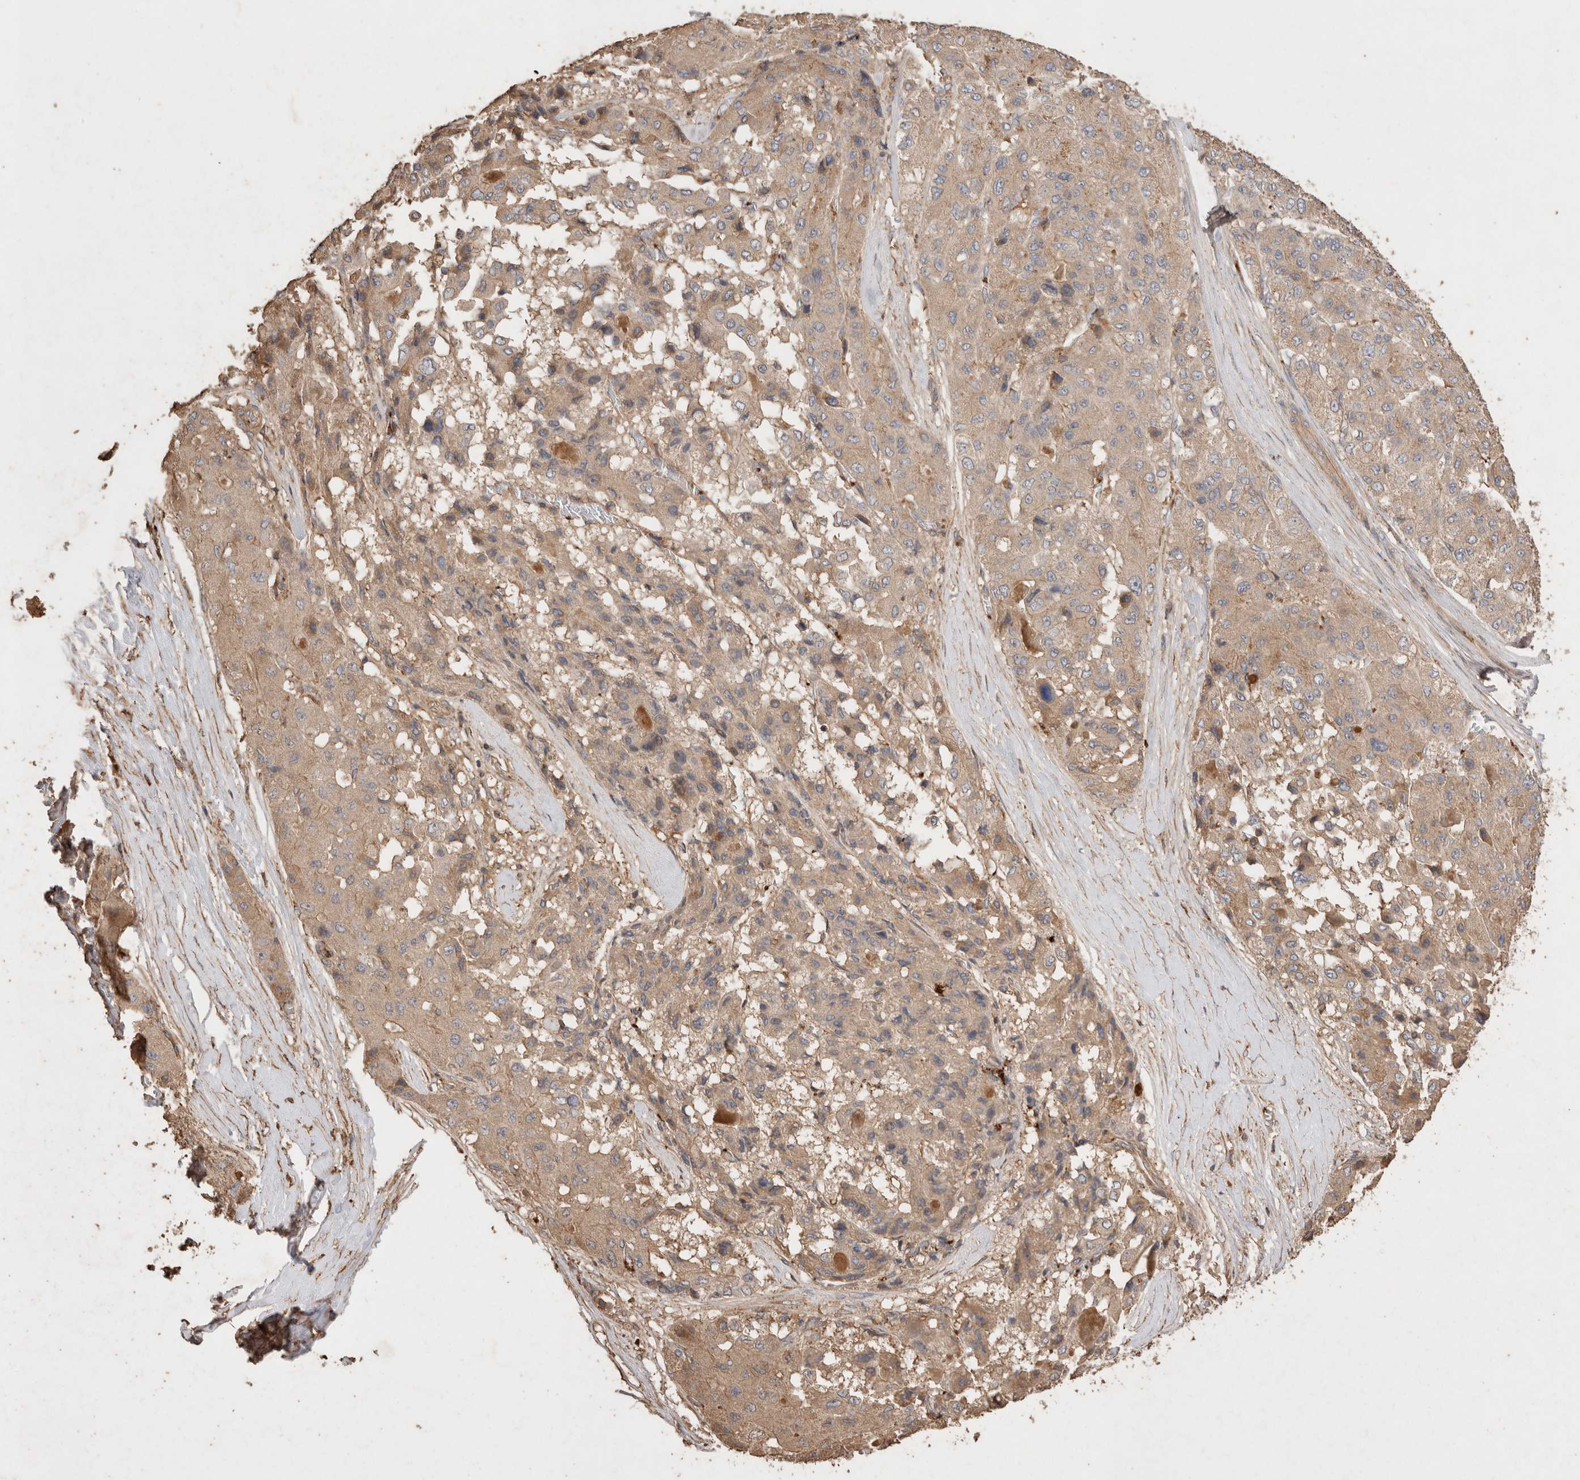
{"staining": {"intensity": "weak", "quantity": "25%-75%", "location": "cytoplasmic/membranous"}, "tissue": "liver cancer", "cell_type": "Tumor cells", "image_type": "cancer", "snomed": [{"axis": "morphology", "description": "Carcinoma, Hepatocellular, NOS"}, {"axis": "topography", "description": "Liver"}], "caption": "Hepatocellular carcinoma (liver) stained with DAB (3,3'-diaminobenzidine) IHC demonstrates low levels of weak cytoplasmic/membranous expression in about 25%-75% of tumor cells.", "gene": "SNX31", "patient": {"sex": "male", "age": 80}}